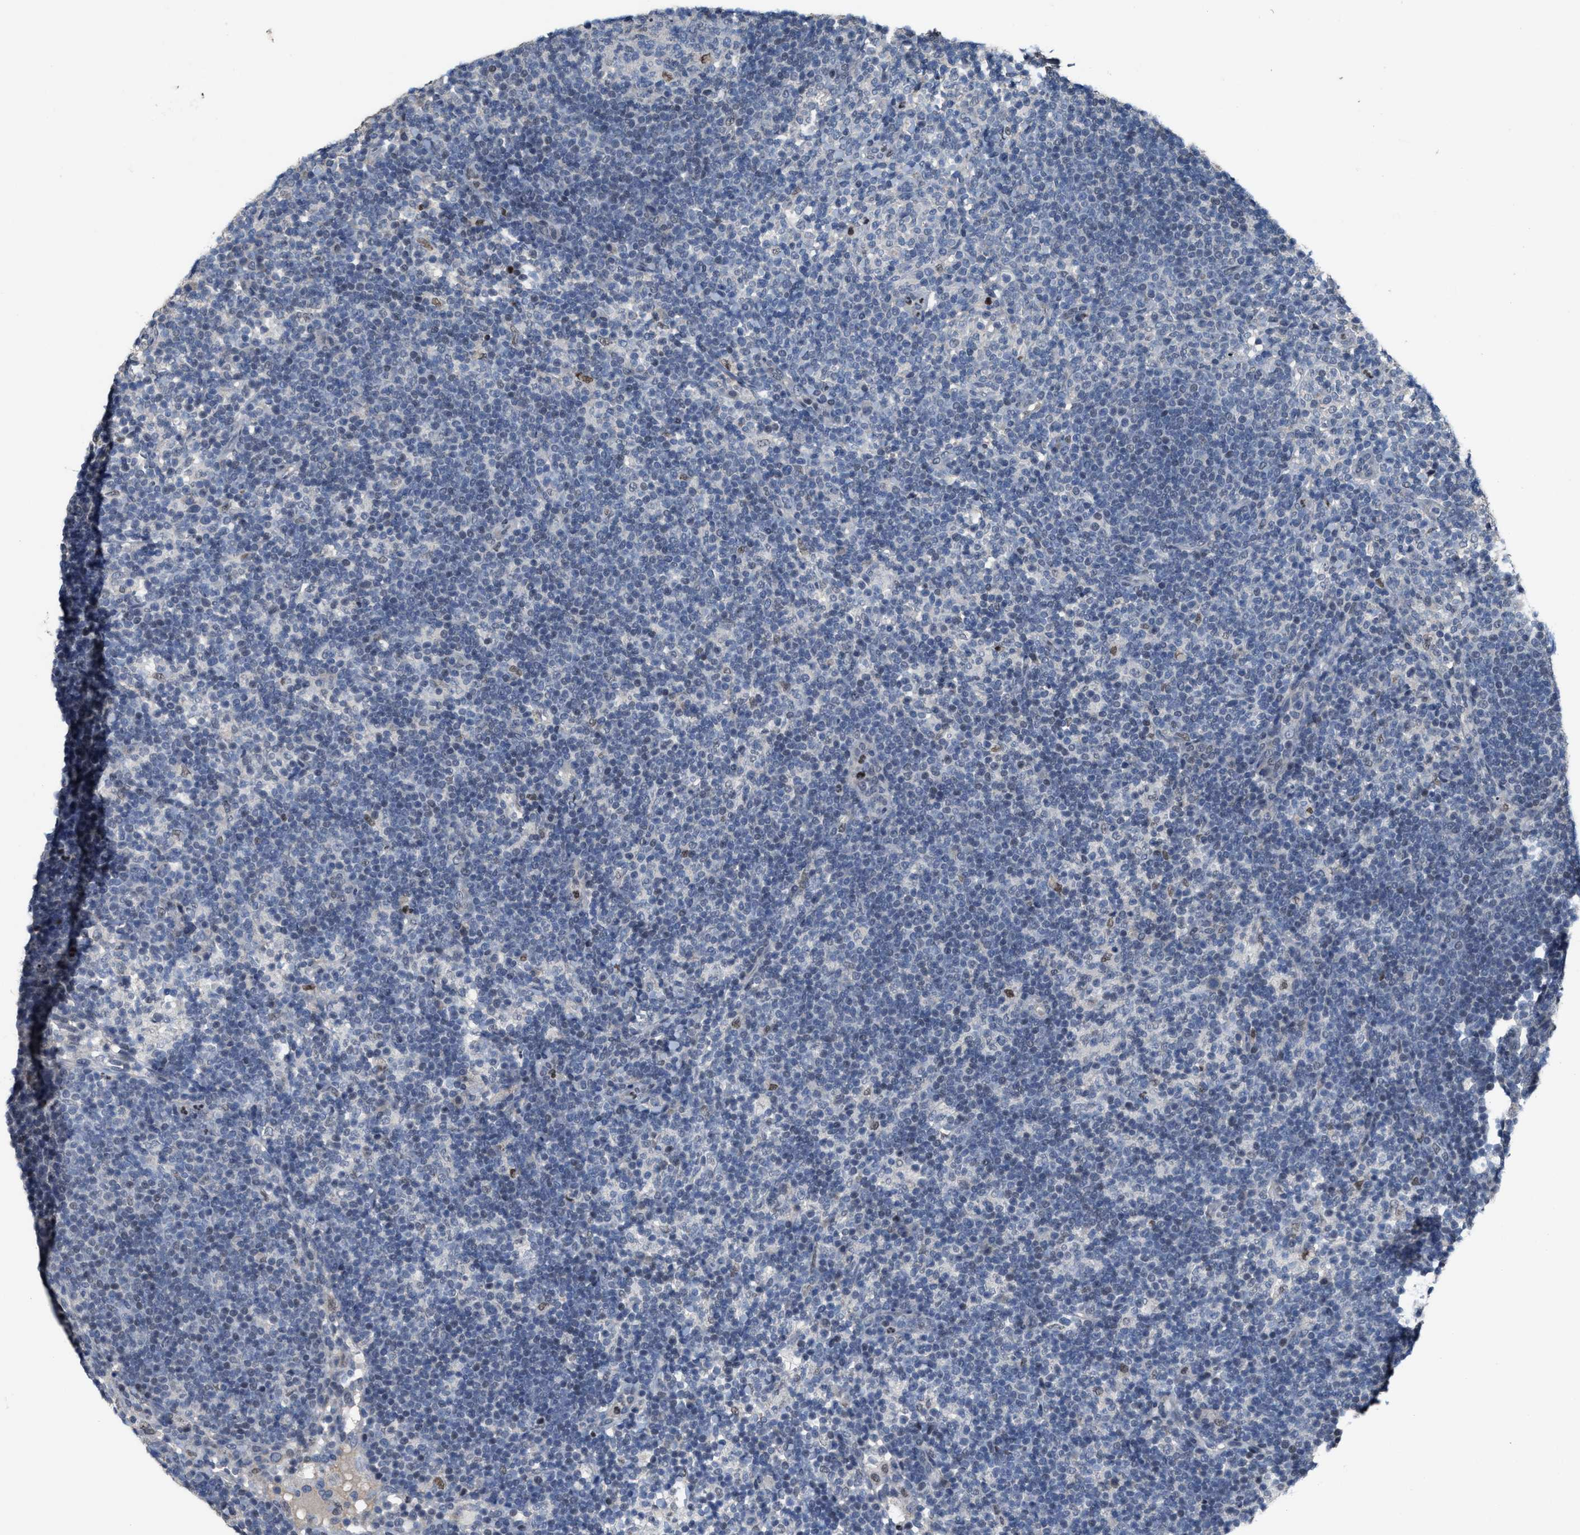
{"staining": {"intensity": "strong", "quantity": "<25%", "location": "nuclear"}, "tissue": "lymph node", "cell_type": "Germinal center cells", "image_type": "normal", "snomed": [{"axis": "morphology", "description": "Normal tissue, NOS"}, {"axis": "morphology", "description": "Carcinoid, malignant, NOS"}, {"axis": "topography", "description": "Lymph node"}], "caption": "Lymph node stained for a protein (brown) reveals strong nuclear positive staining in about <25% of germinal center cells.", "gene": "ZNF20", "patient": {"sex": "male", "age": 47}}